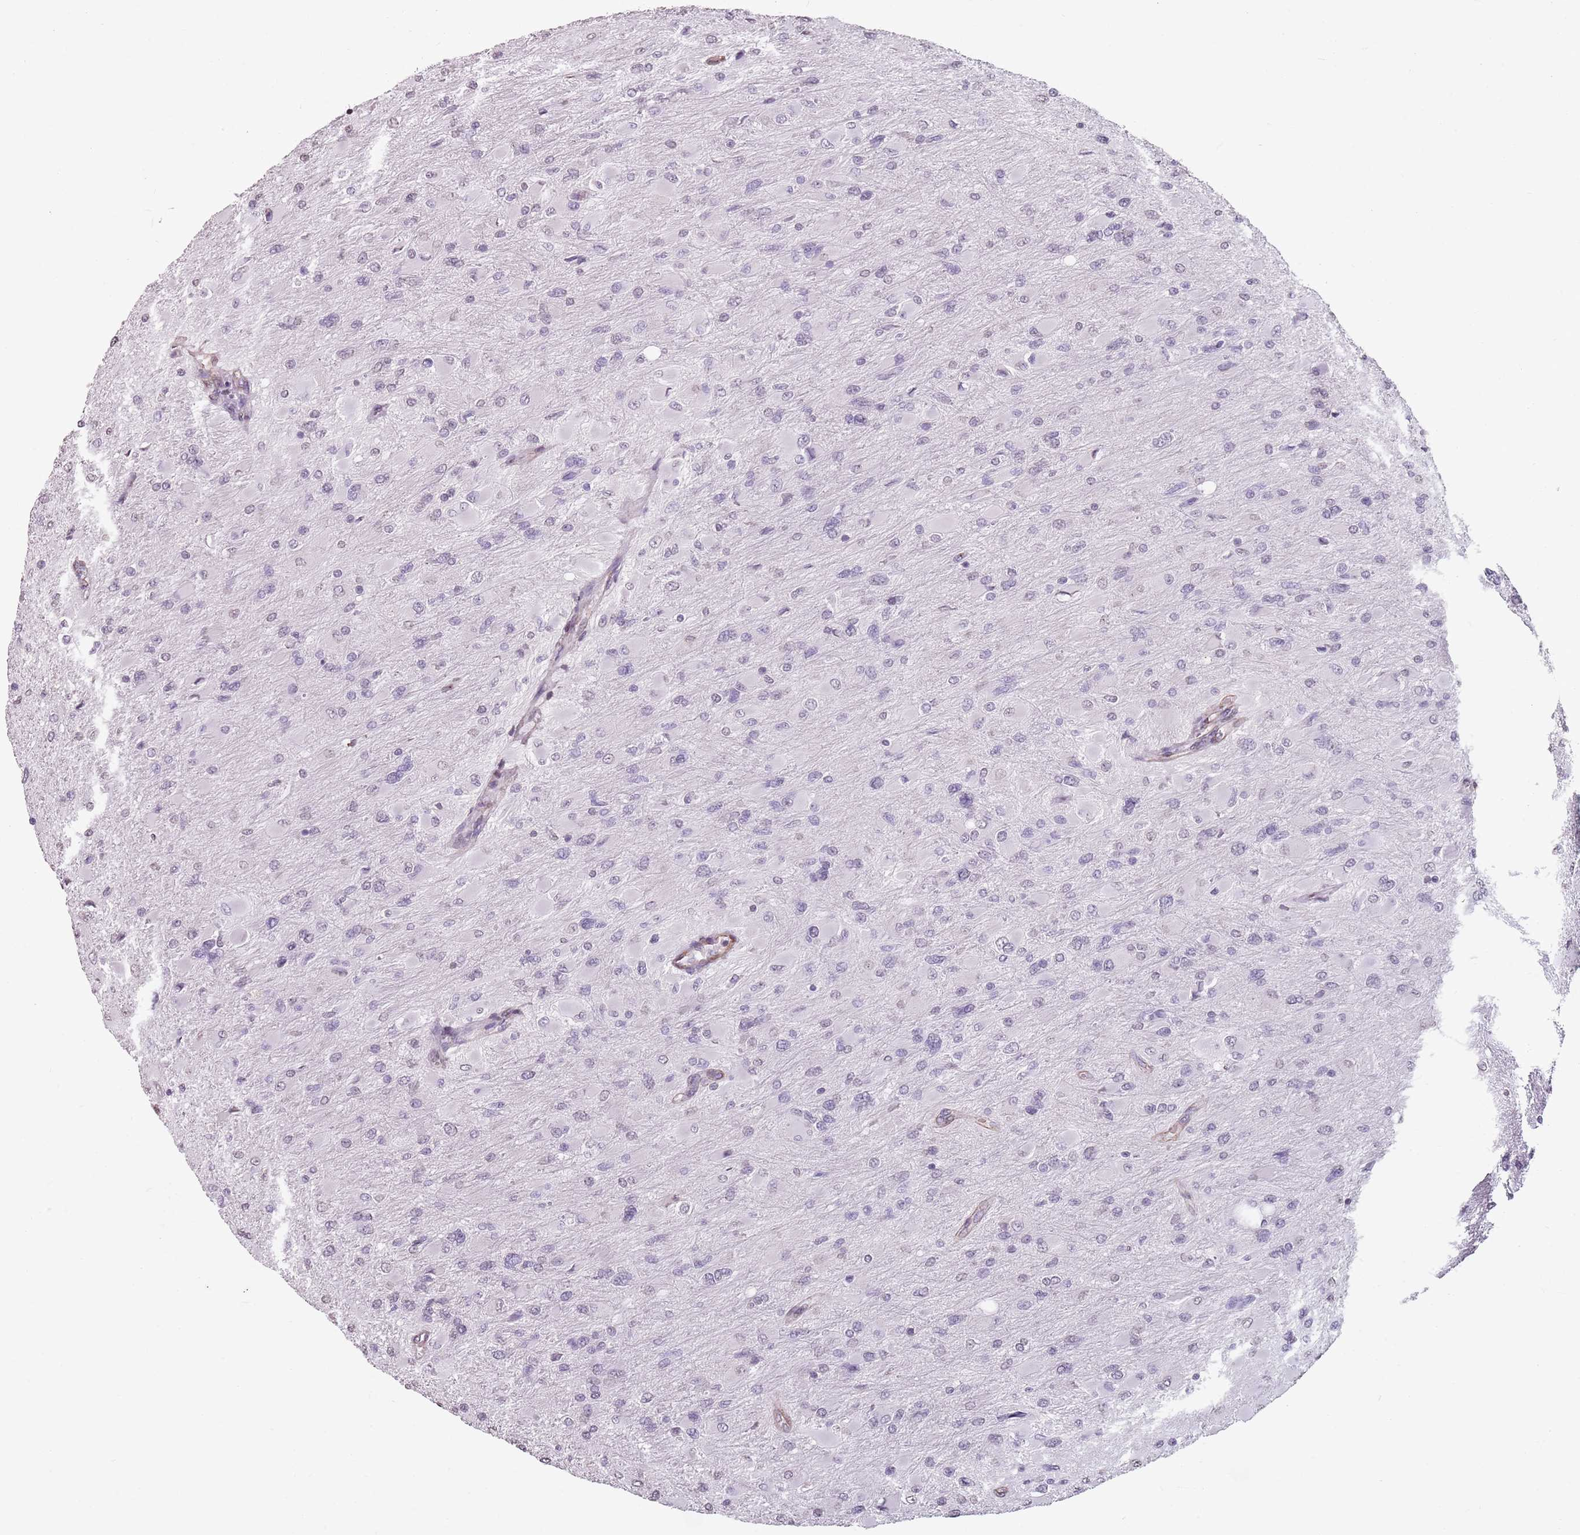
{"staining": {"intensity": "negative", "quantity": "none", "location": "none"}, "tissue": "glioma", "cell_type": "Tumor cells", "image_type": "cancer", "snomed": [{"axis": "morphology", "description": "Glioma, malignant, High grade"}, {"axis": "topography", "description": "Cerebral cortex"}], "caption": "High power microscopy micrograph of an immunohistochemistry histopathology image of glioma, revealing no significant expression in tumor cells.", "gene": "TMC4", "patient": {"sex": "female", "age": 36}}